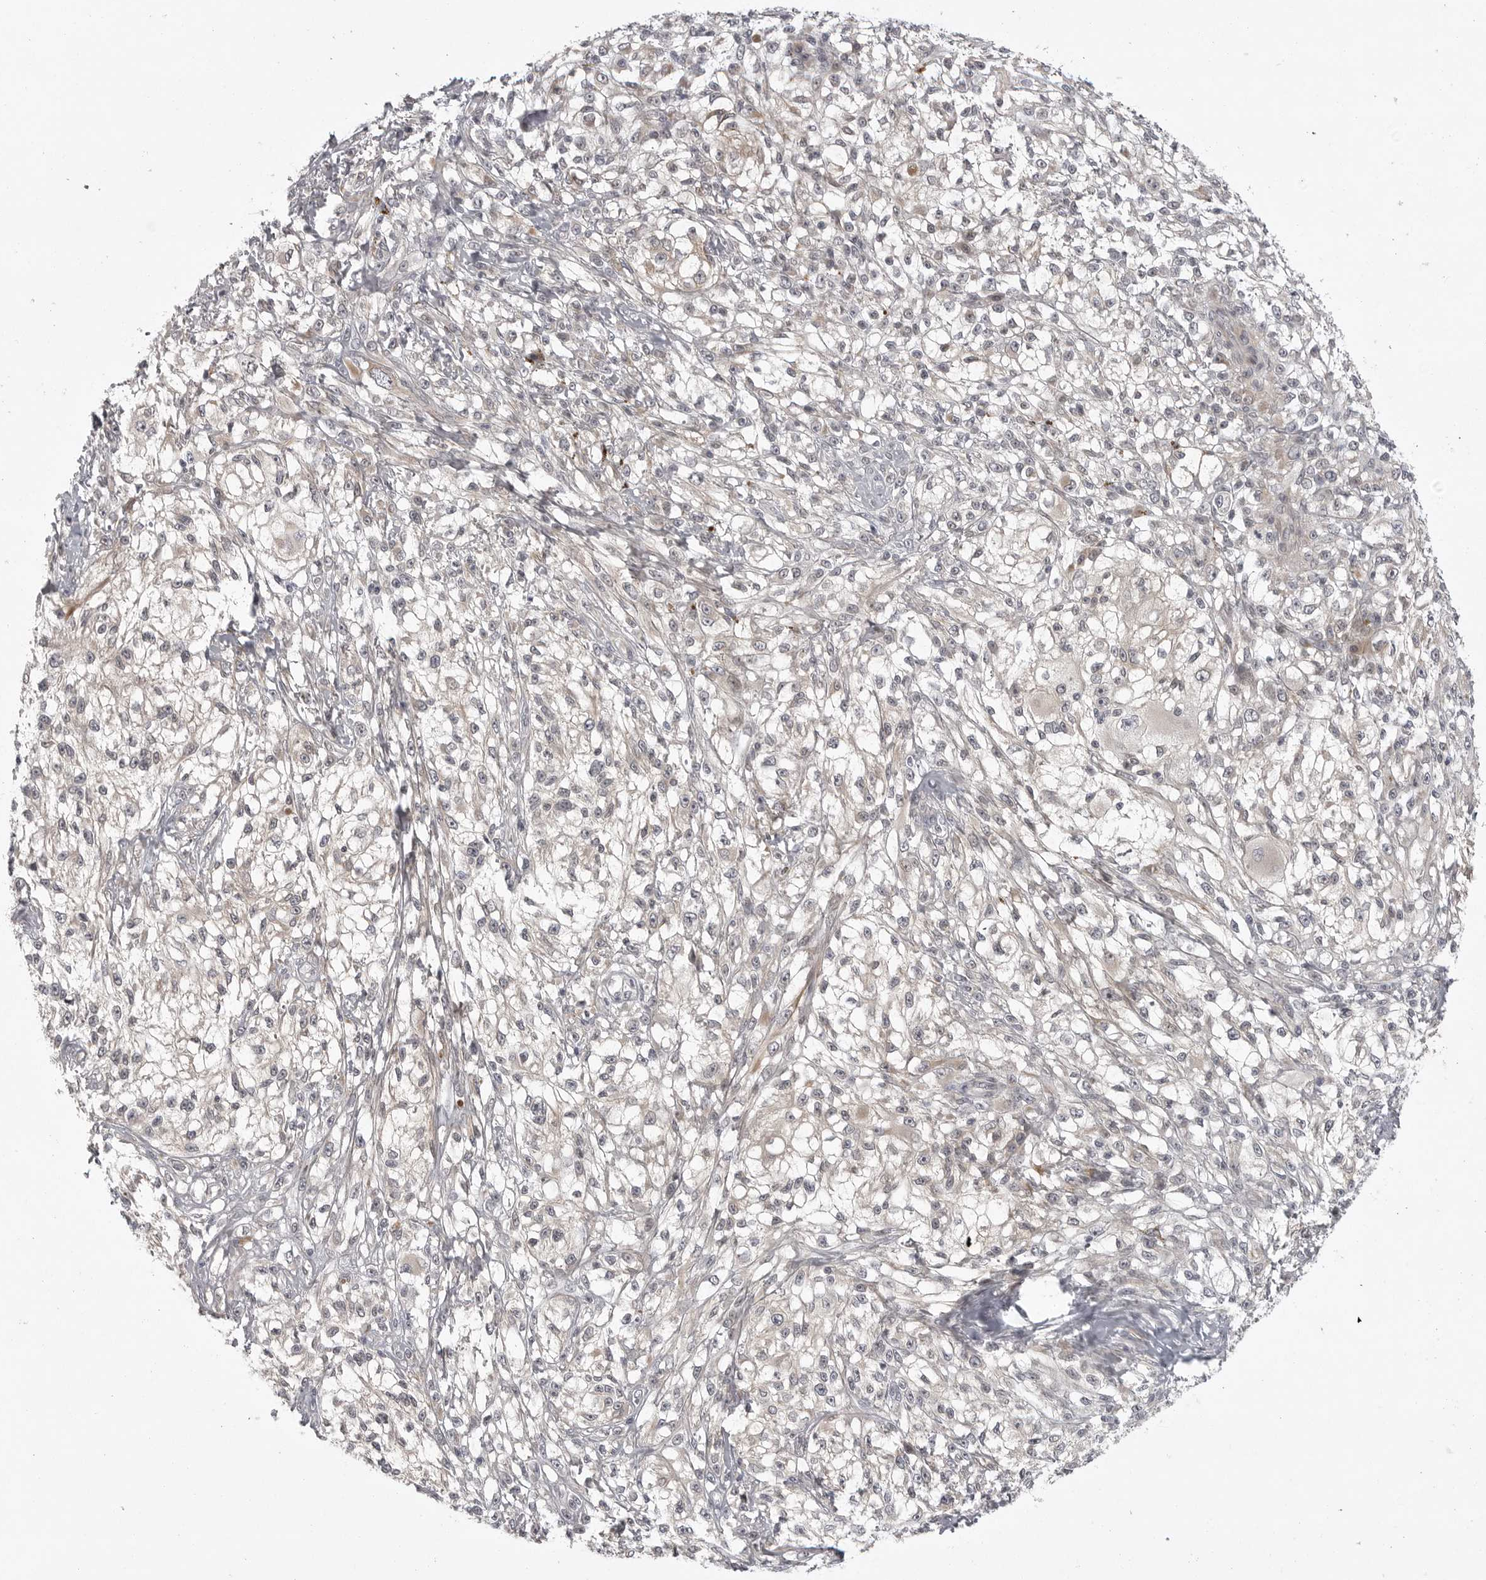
{"staining": {"intensity": "weak", "quantity": "<25%", "location": "cytoplasmic/membranous"}, "tissue": "melanoma", "cell_type": "Tumor cells", "image_type": "cancer", "snomed": [{"axis": "morphology", "description": "Malignant melanoma, NOS"}, {"axis": "topography", "description": "Skin of head"}], "caption": "Immunohistochemistry (IHC) histopathology image of human malignant melanoma stained for a protein (brown), which demonstrates no expression in tumor cells.", "gene": "CD300LD", "patient": {"sex": "male", "age": 83}}